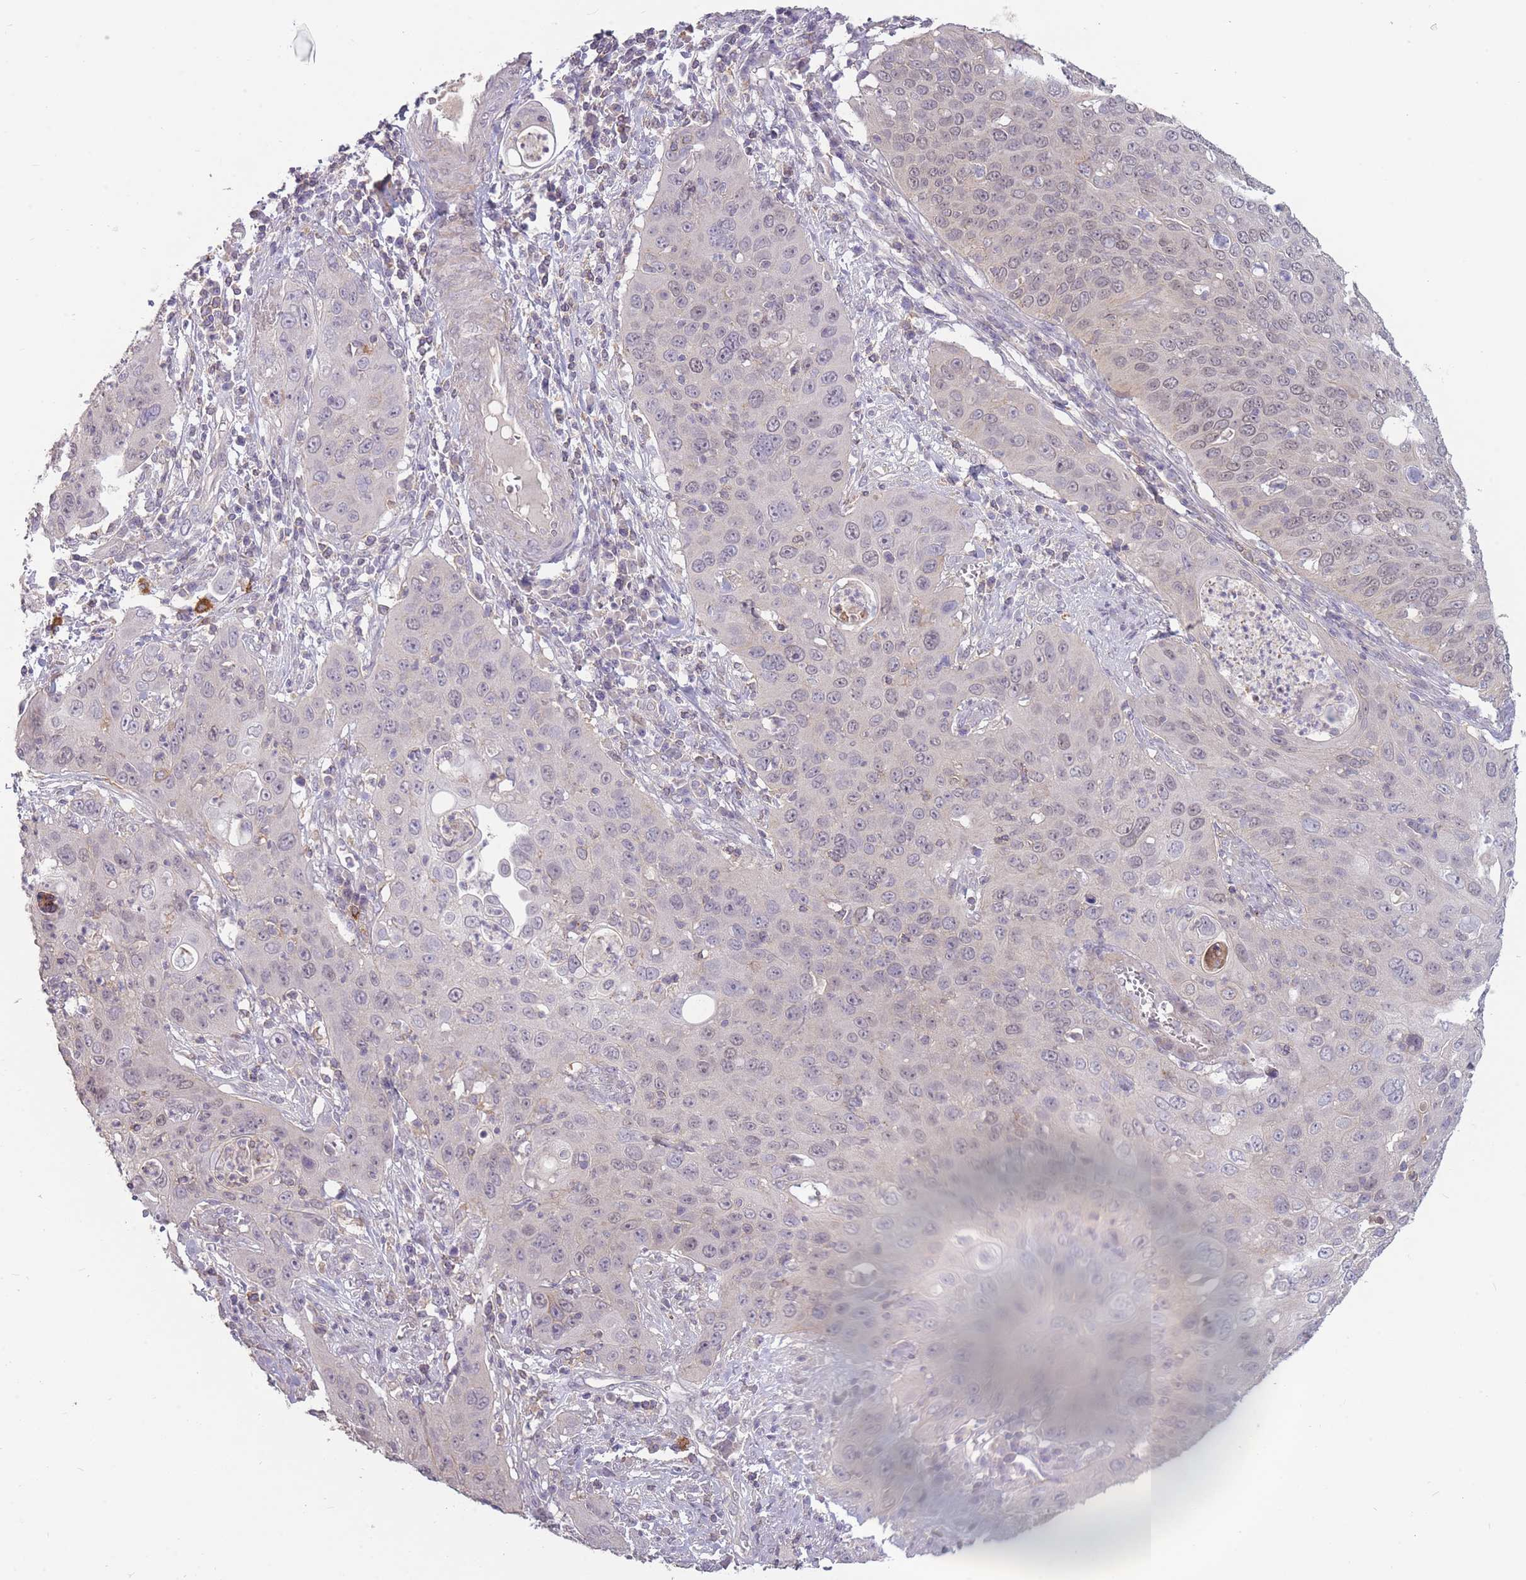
{"staining": {"intensity": "weak", "quantity": "<25%", "location": "nuclear"}, "tissue": "cervical cancer", "cell_type": "Tumor cells", "image_type": "cancer", "snomed": [{"axis": "morphology", "description": "Squamous cell carcinoma, NOS"}, {"axis": "topography", "description": "Cervix"}], "caption": "Squamous cell carcinoma (cervical) stained for a protein using IHC demonstrates no expression tumor cells.", "gene": "TET3", "patient": {"sex": "female", "age": 36}}